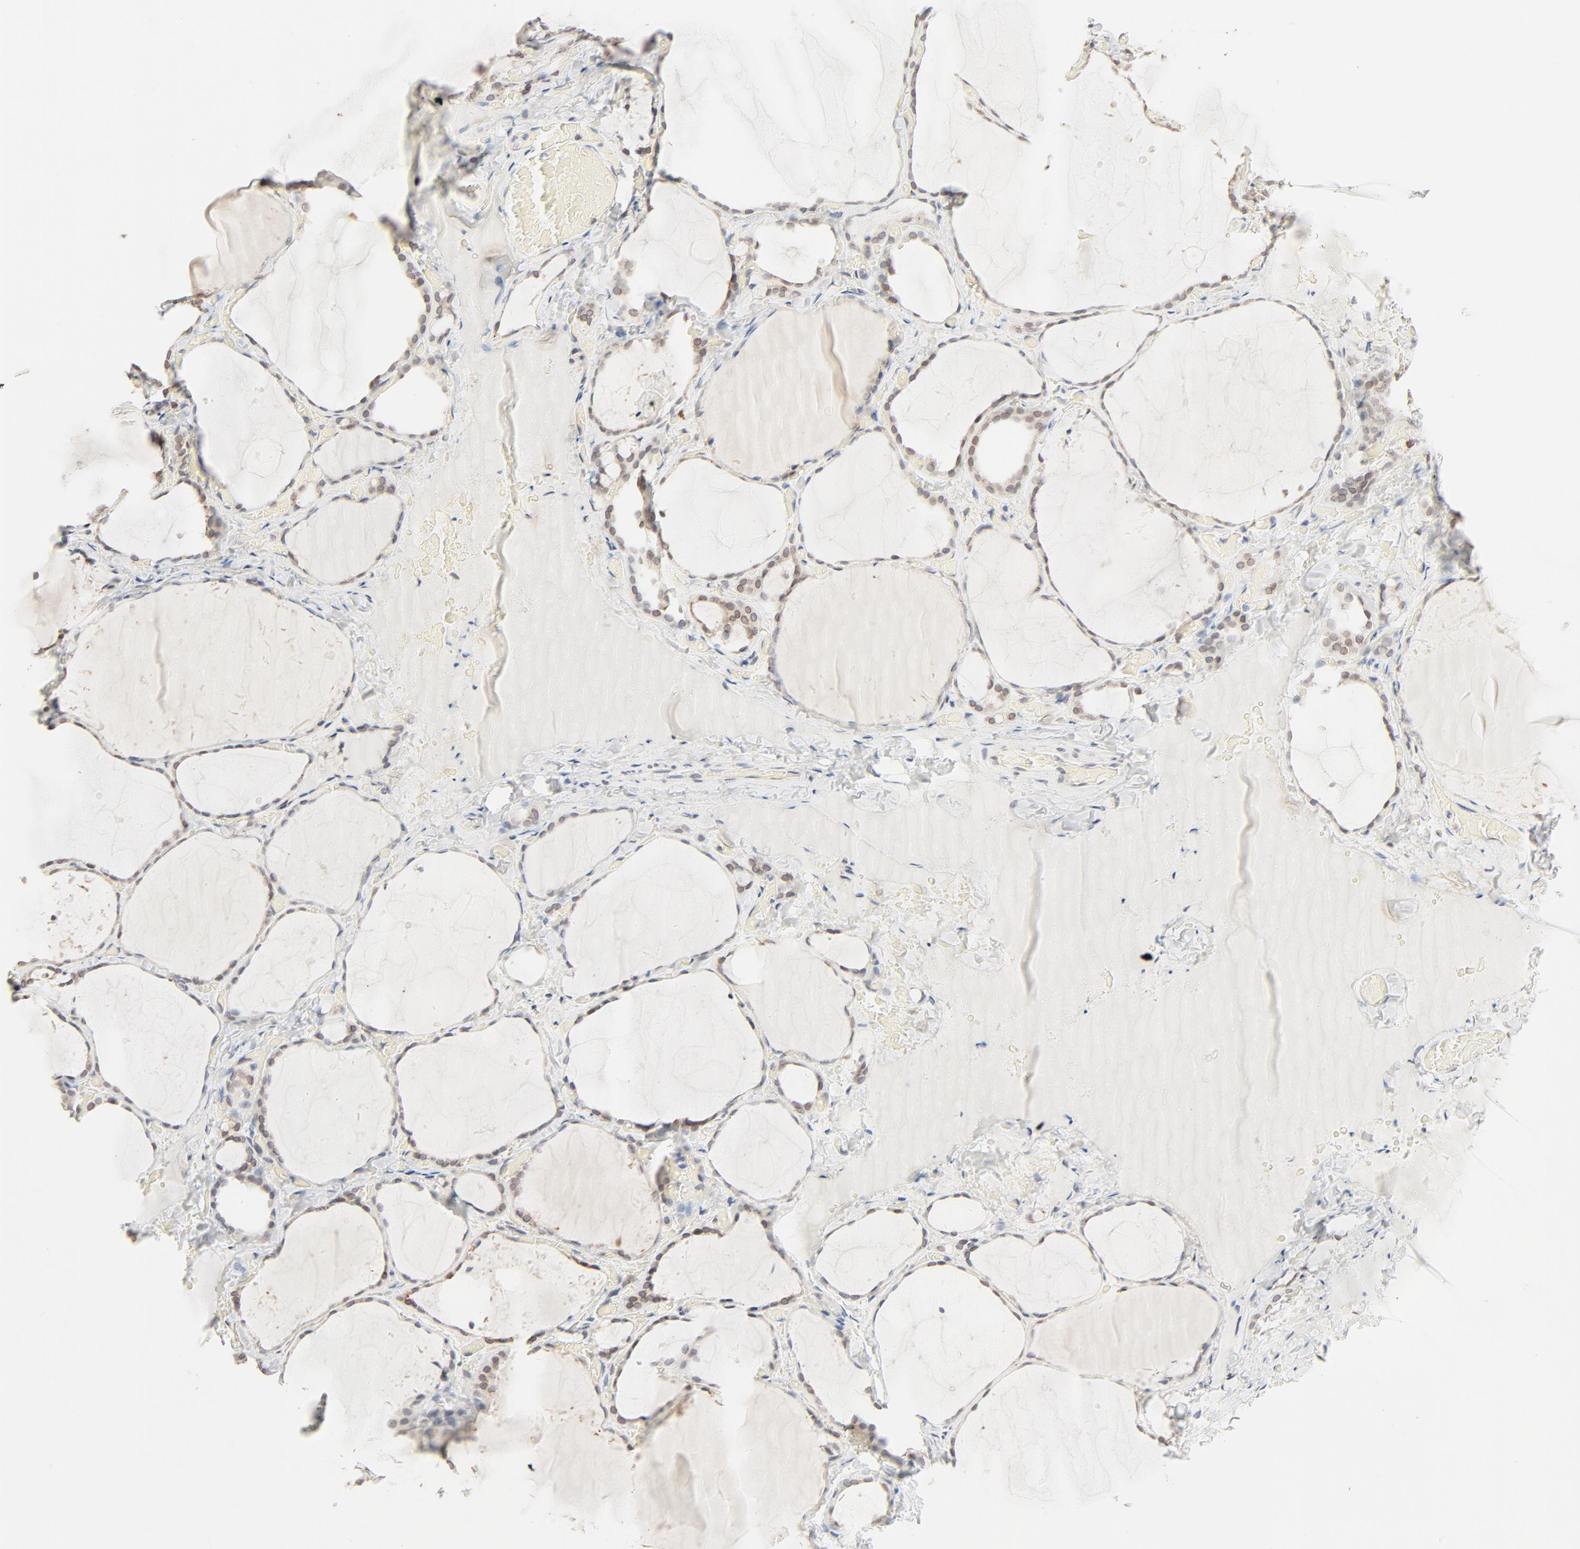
{"staining": {"intensity": "weak", "quantity": "25%-75%", "location": "cytoplasmic/membranous,nuclear"}, "tissue": "thyroid gland", "cell_type": "Glandular cells", "image_type": "normal", "snomed": [{"axis": "morphology", "description": "Normal tissue, NOS"}, {"axis": "topography", "description": "Thyroid gland"}], "caption": "Human thyroid gland stained for a protein (brown) reveals weak cytoplasmic/membranous,nuclear positive expression in about 25%-75% of glandular cells.", "gene": "MAD1L1", "patient": {"sex": "female", "age": 22}}